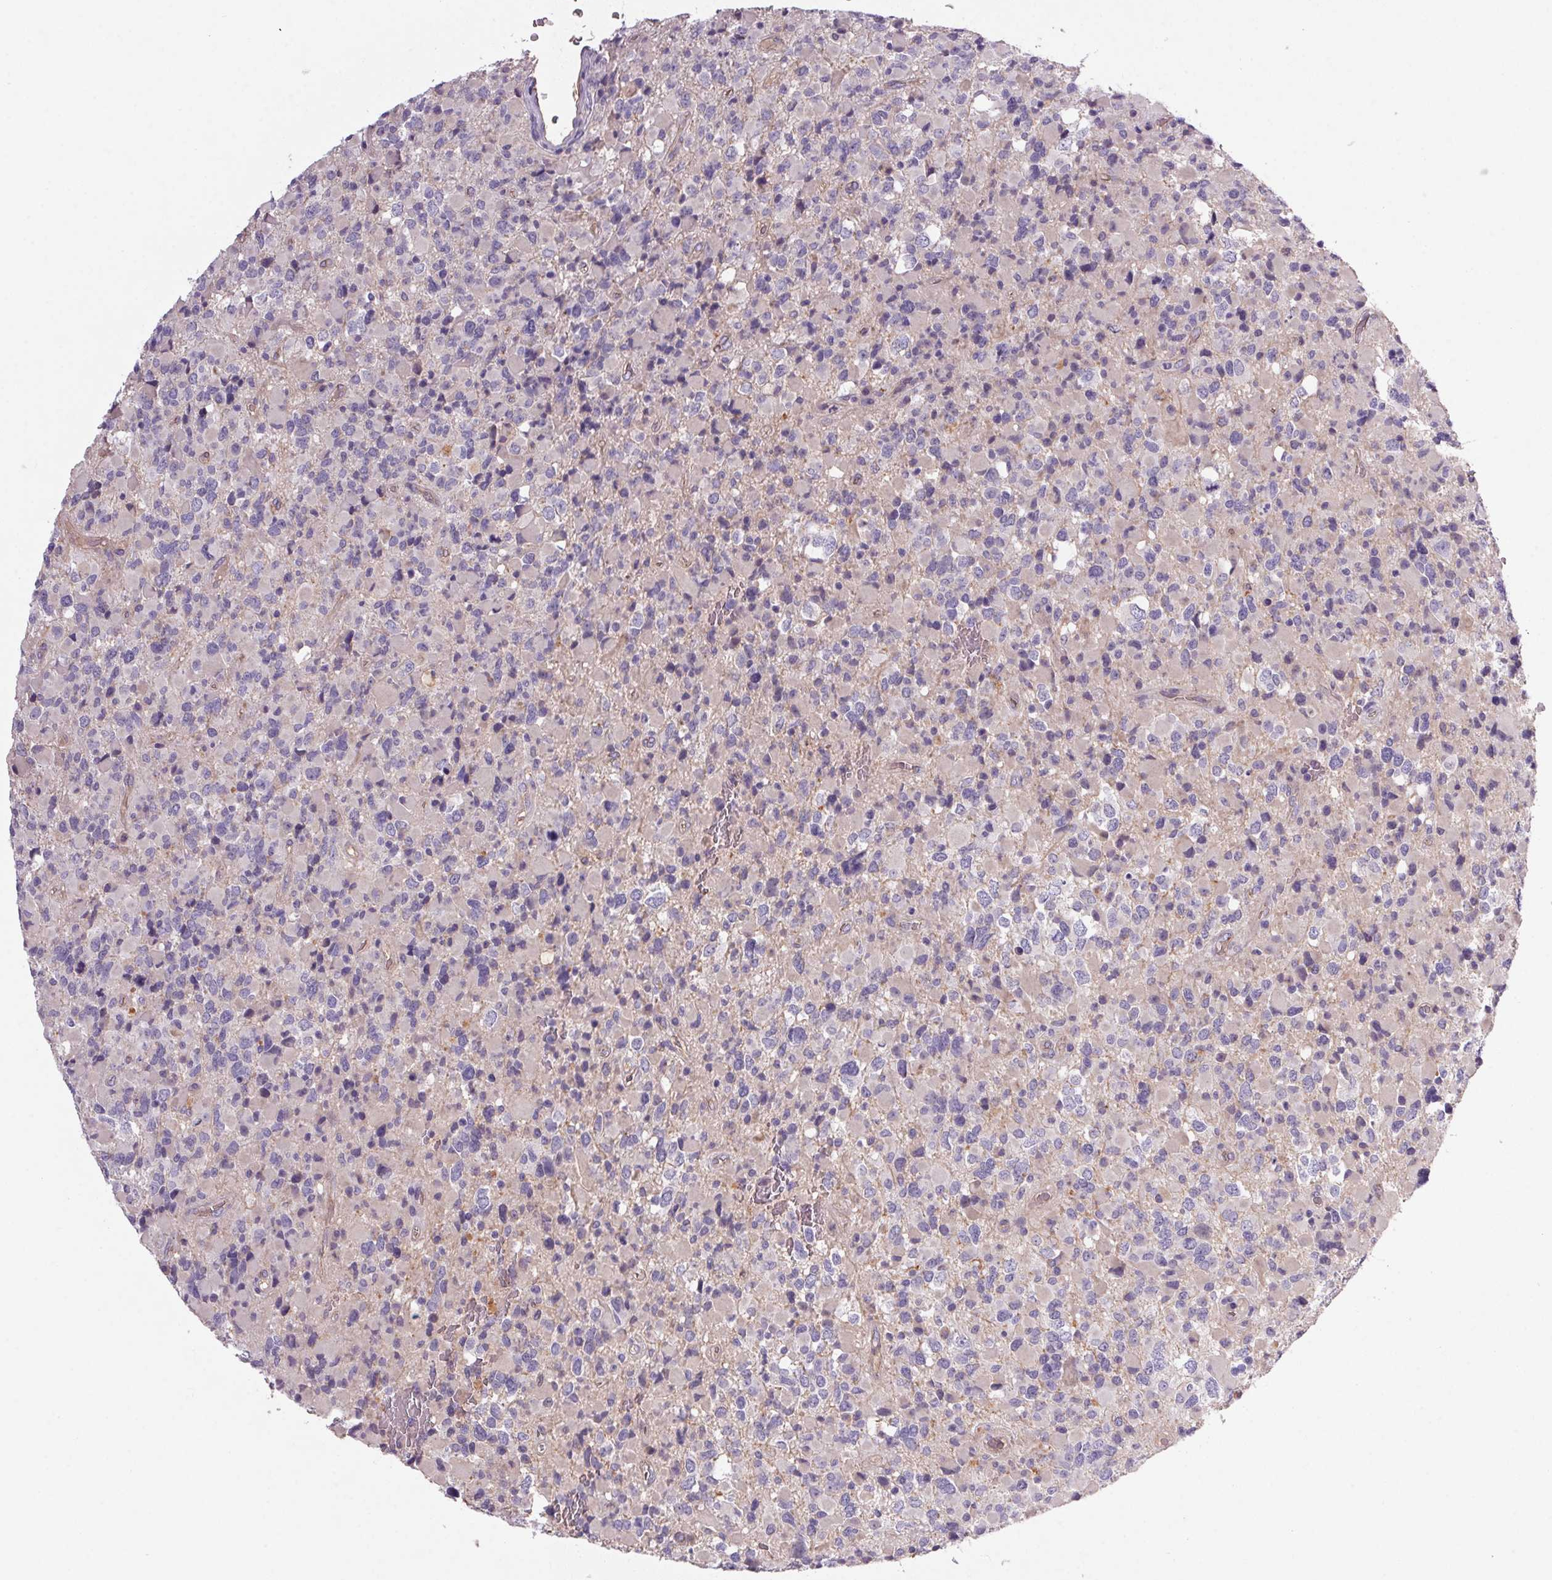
{"staining": {"intensity": "negative", "quantity": "none", "location": "none"}, "tissue": "glioma", "cell_type": "Tumor cells", "image_type": "cancer", "snomed": [{"axis": "morphology", "description": "Glioma, malignant, High grade"}, {"axis": "topography", "description": "Brain"}], "caption": "Tumor cells are negative for protein expression in human glioma.", "gene": "APOC4", "patient": {"sex": "female", "age": 40}}